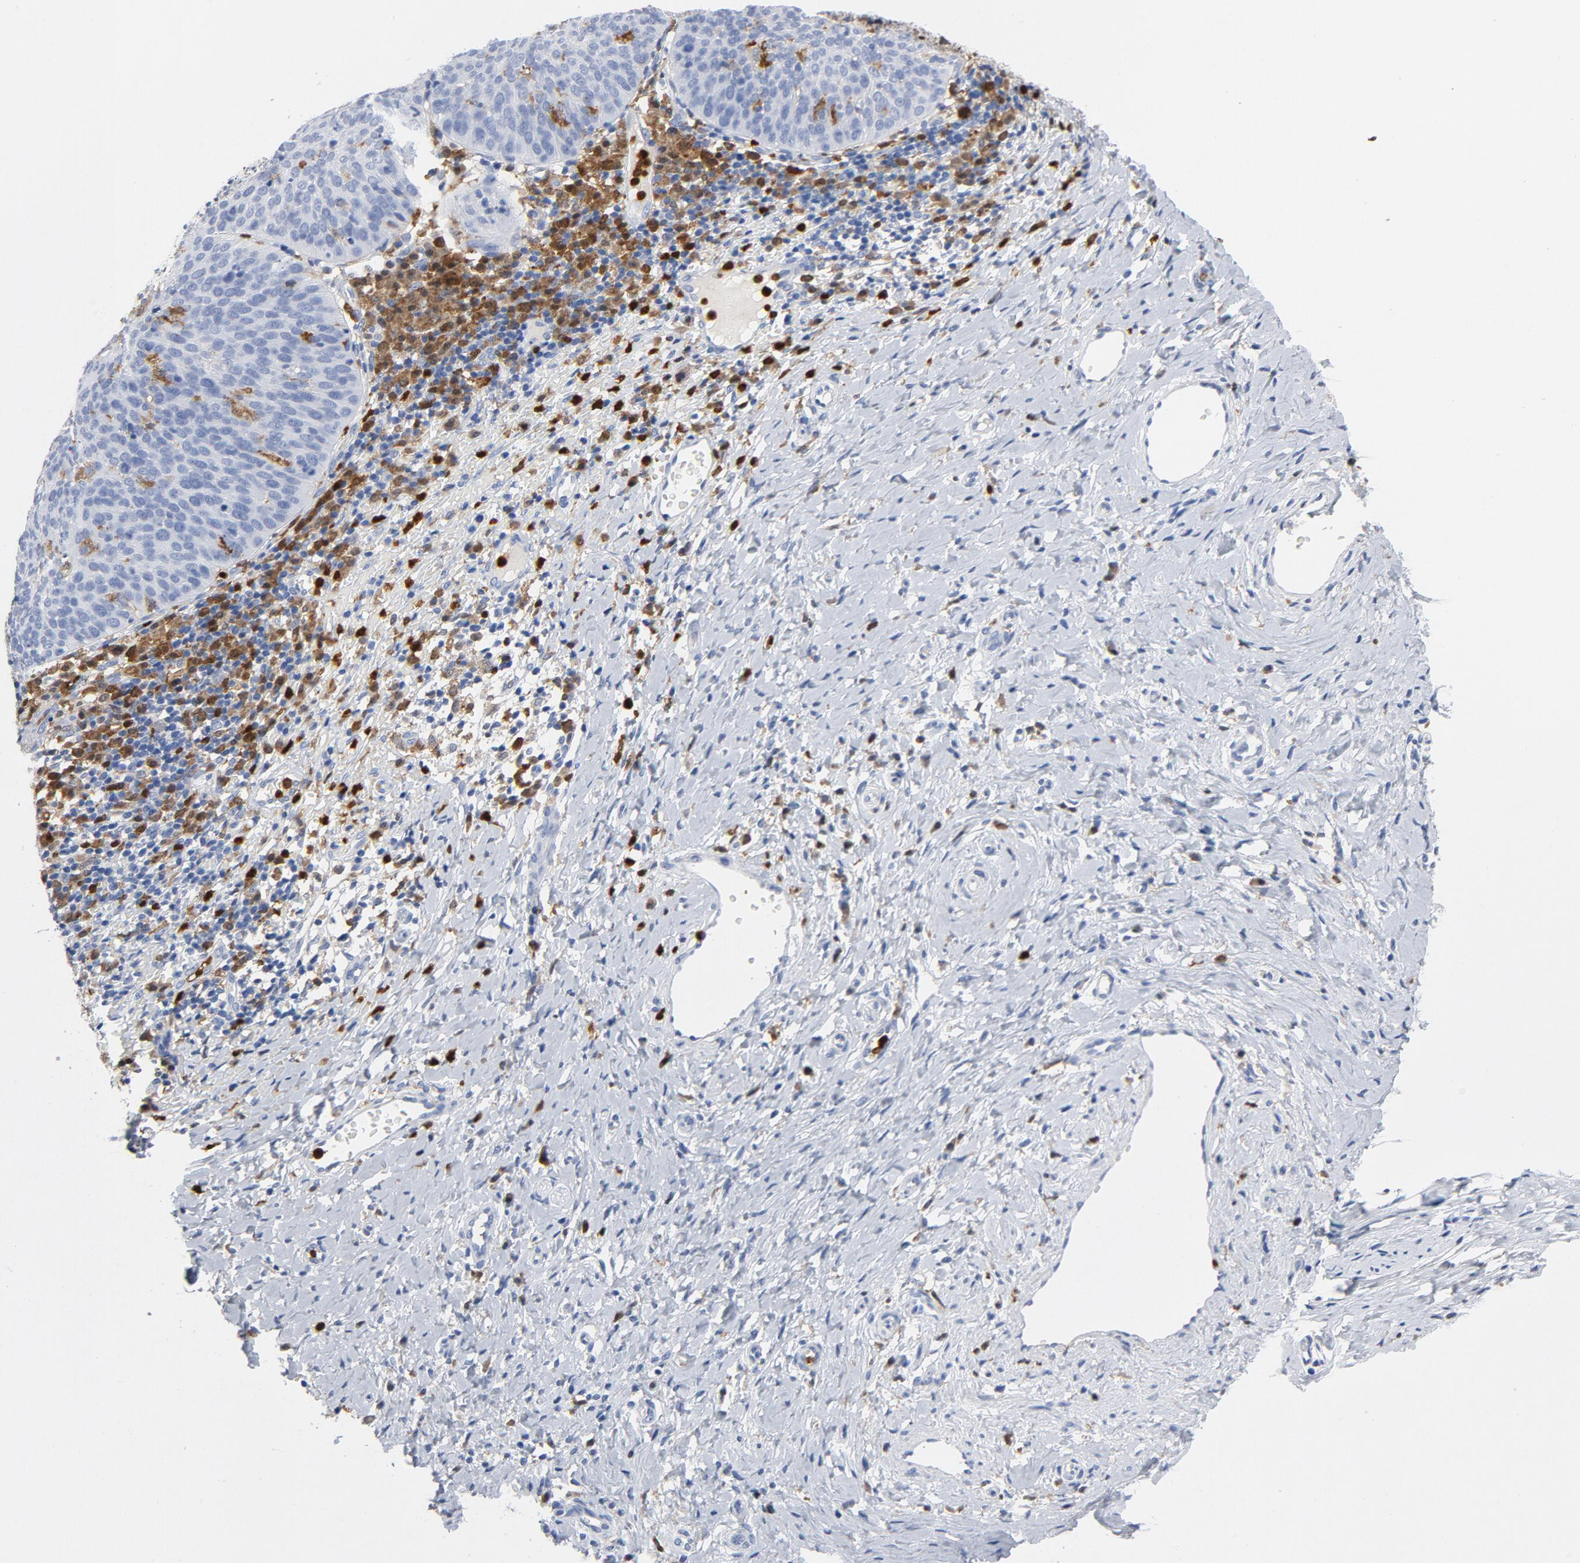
{"staining": {"intensity": "negative", "quantity": "none", "location": "none"}, "tissue": "cervical cancer", "cell_type": "Tumor cells", "image_type": "cancer", "snomed": [{"axis": "morphology", "description": "Normal tissue, NOS"}, {"axis": "morphology", "description": "Squamous cell carcinoma, NOS"}, {"axis": "topography", "description": "Cervix"}], "caption": "The micrograph shows no significant expression in tumor cells of cervical cancer. (Brightfield microscopy of DAB immunohistochemistry at high magnification).", "gene": "NCF1", "patient": {"sex": "female", "age": 39}}